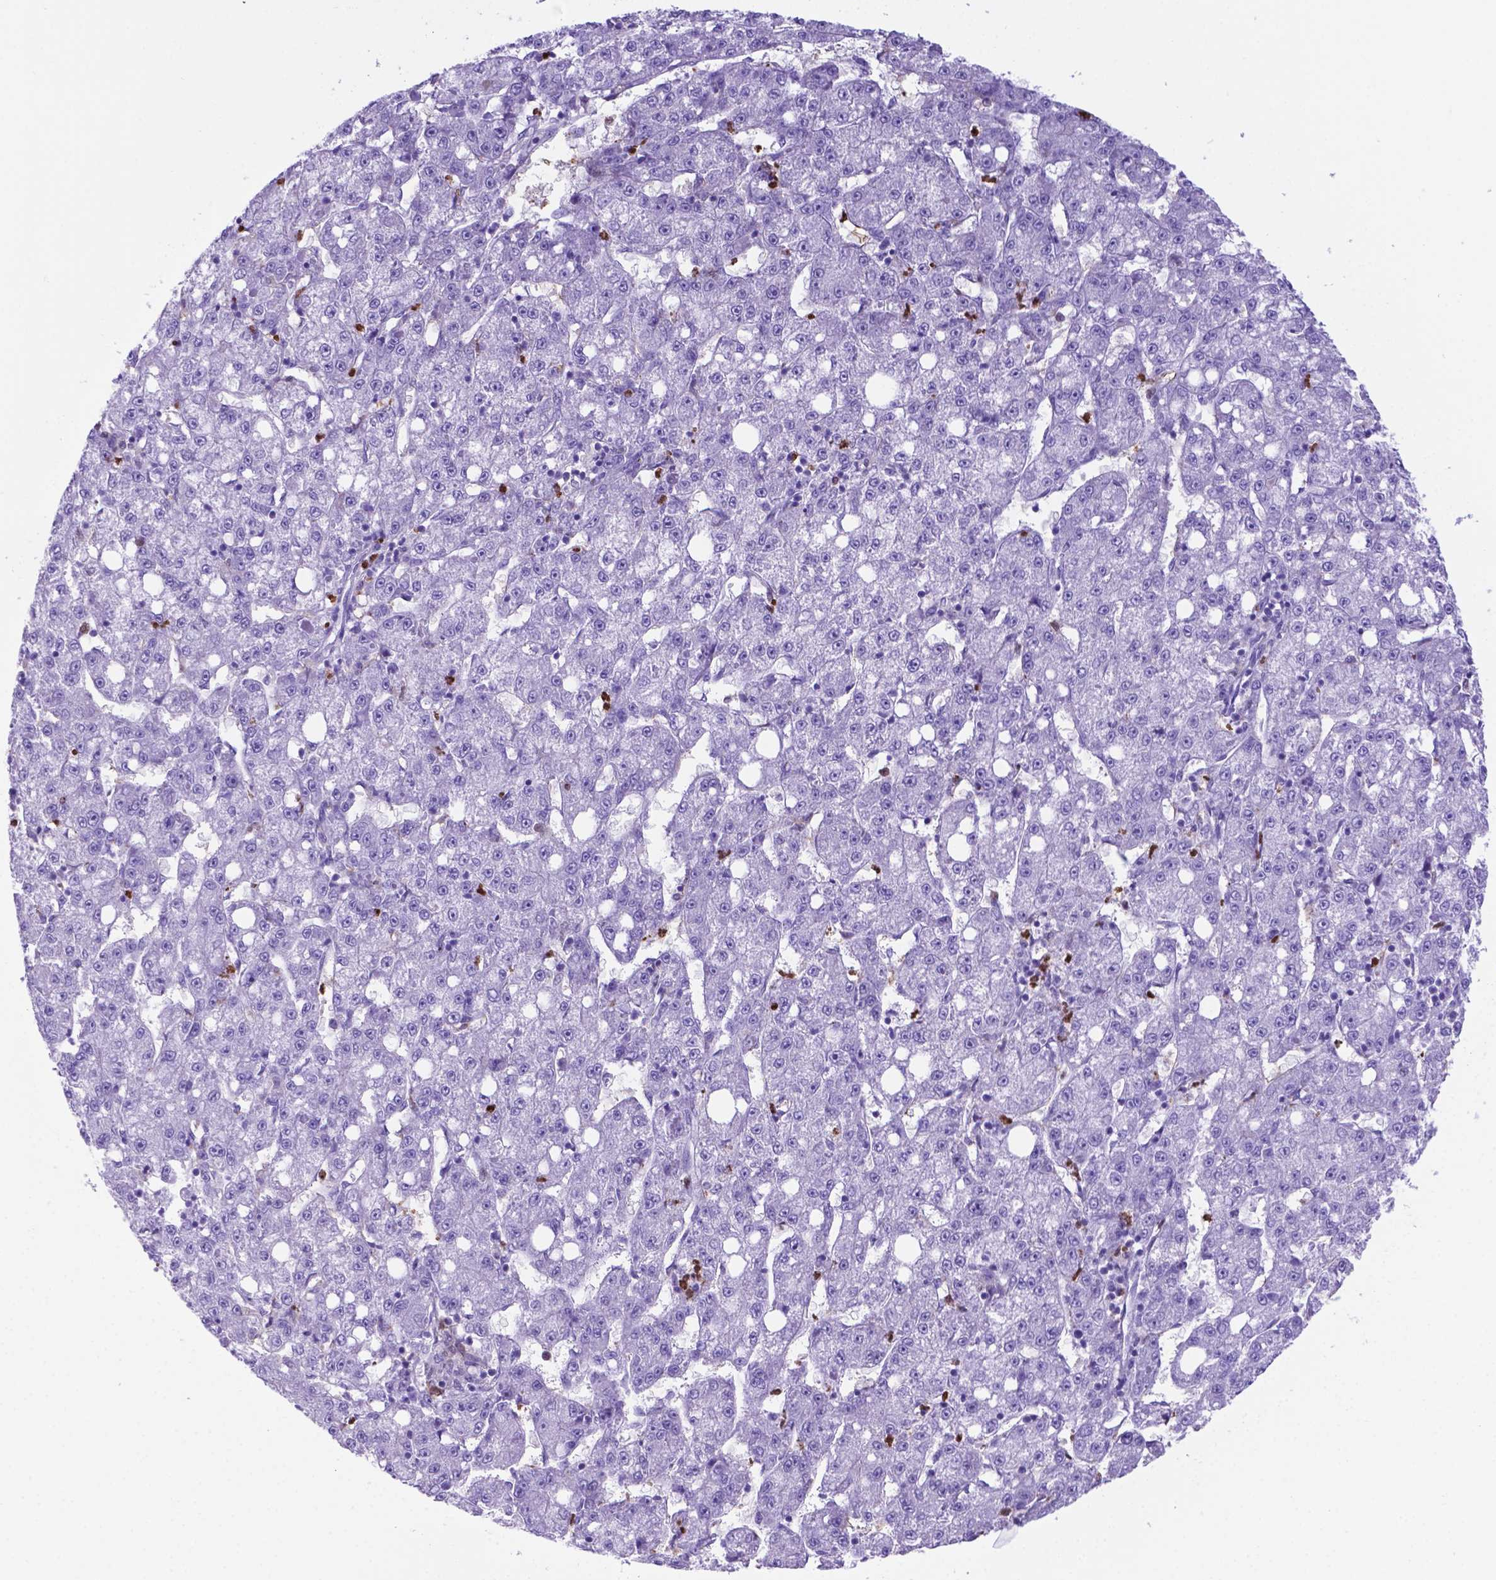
{"staining": {"intensity": "negative", "quantity": "none", "location": "none"}, "tissue": "liver cancer", "cell_type": "Tumor cells", "image_type": "cancer", "snomed": [{"axis": "morphology", "description": "Carcinoma, Hepatocellular, NOS"}, {"axis": "topography", "description": "Liver"}], "caption": "Human liver cancer (hepatocellular carcinoma) stained for a protein using immunohistochemistry (IHC) shows no staining in tumor cells.", "gene": "LZTR1", "patient": {"sex": "female", "age": 65}}